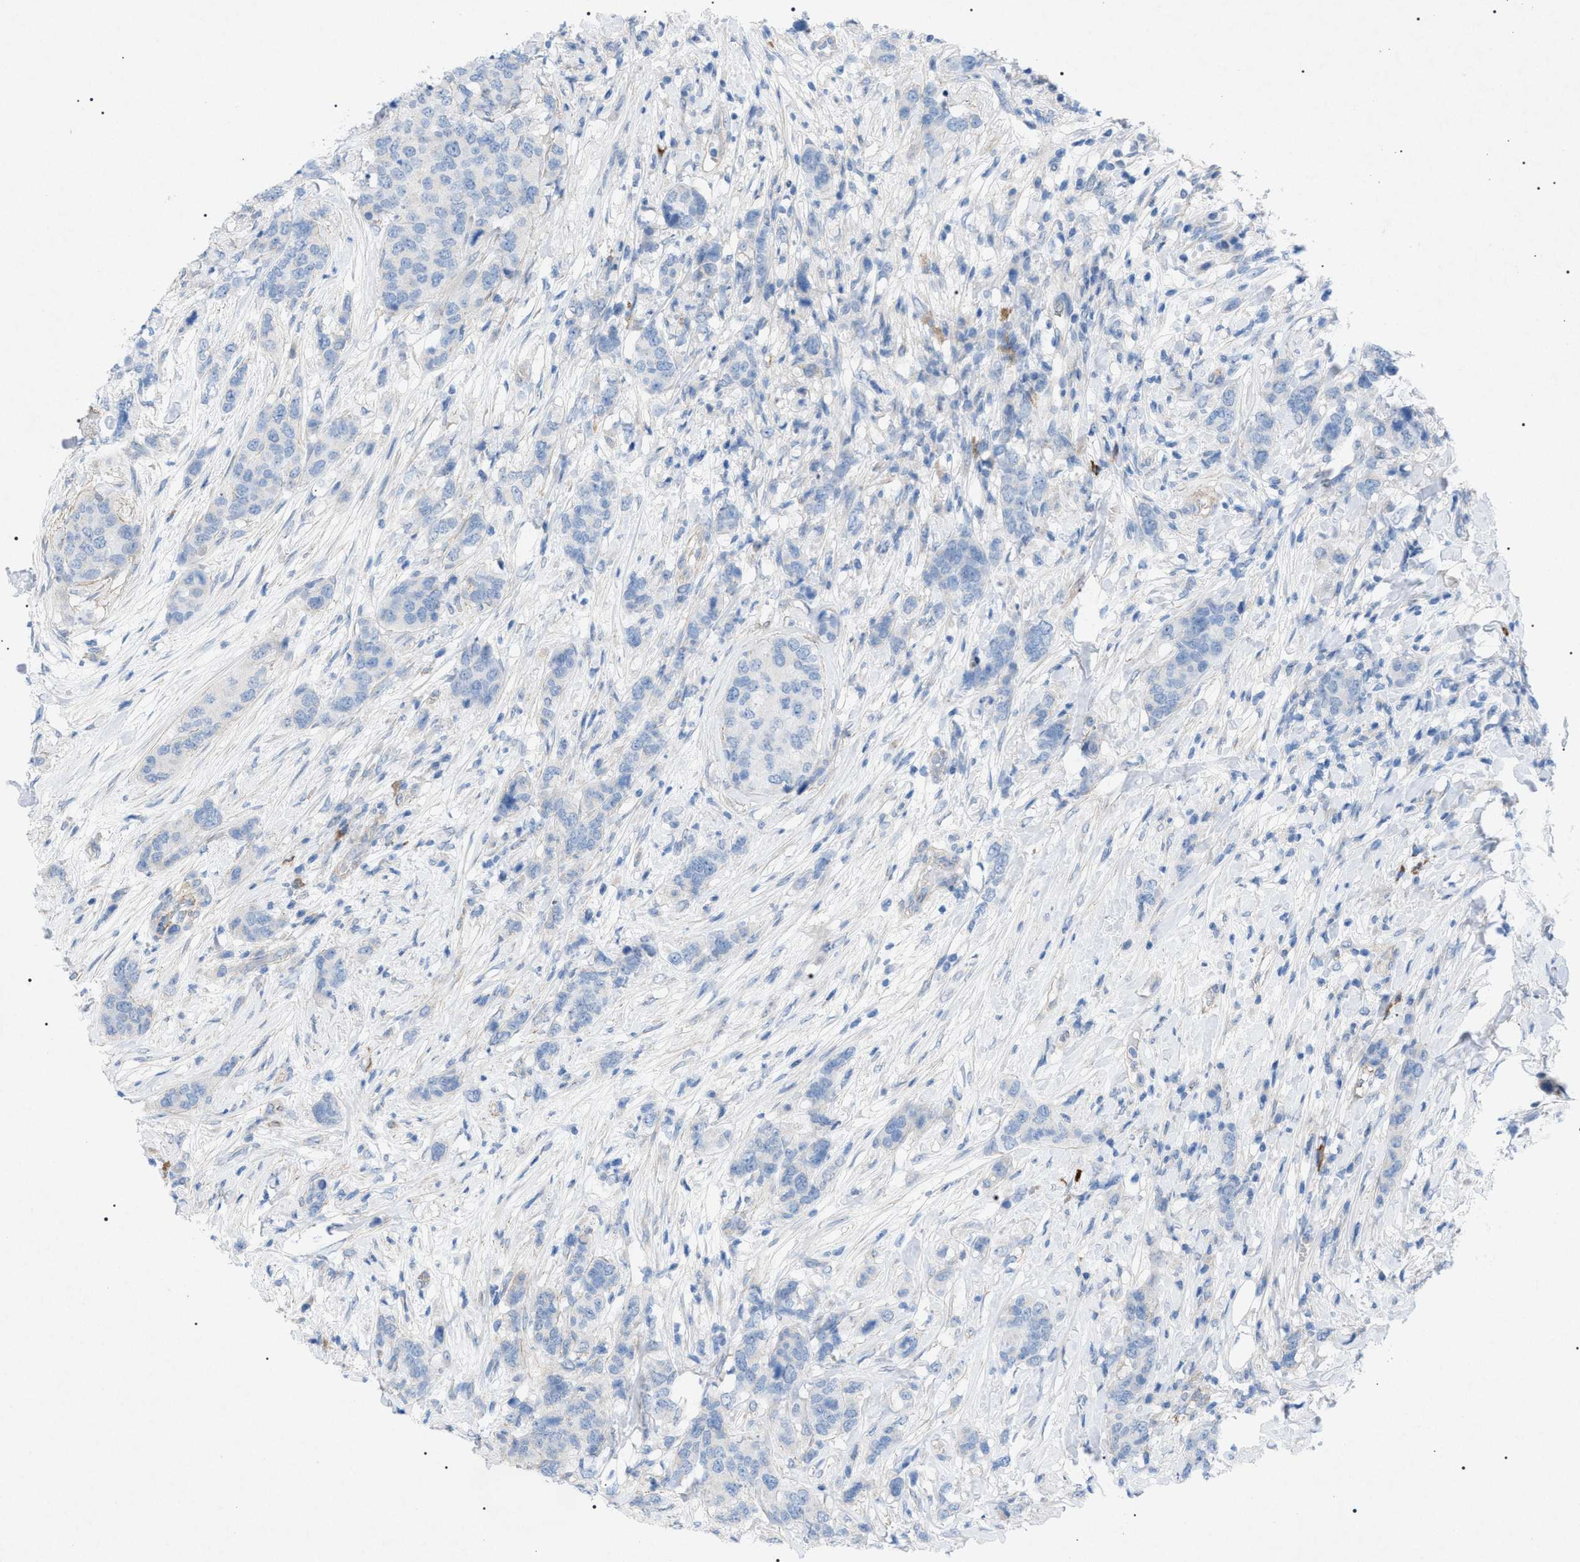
{"staining": {"intensity": "negative", "quantity": "none", "location": "none"}, "tissue": "breast cancer", "cell_type": "Tumor cells", "image_type": "cancer", "snomed": [{"axis": "morphology", "description": "Lobular carcinoma"}, {"axis": "topography", "description": "Breast"}], "caption": "Tumor cells show no significant expression in breast cancer.", "gene": "ADAMTS1", "patient": {"sex": "female", "age": 59}}